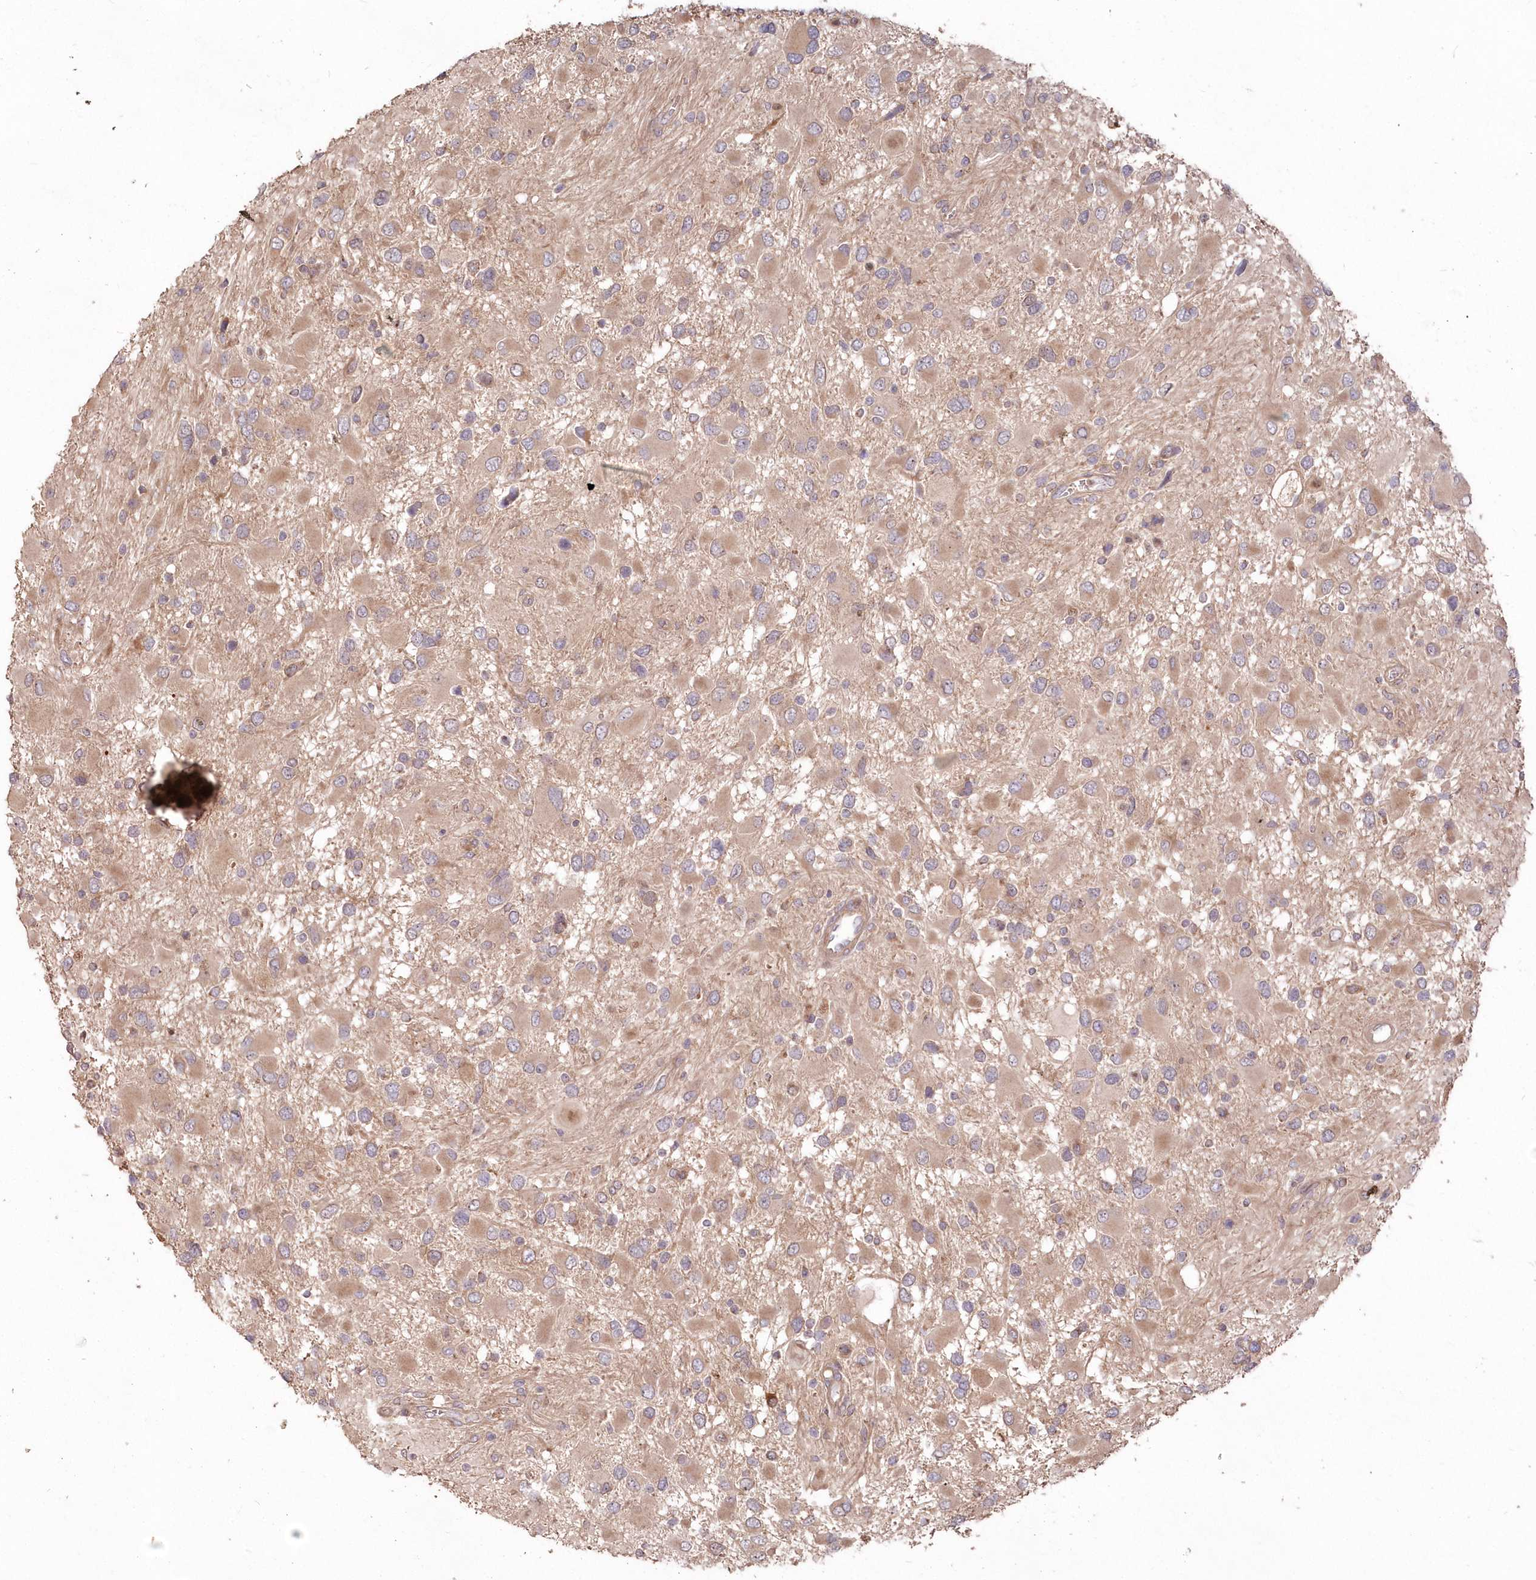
{"staining": {"intensity": "weak", "quantity": "<25%", "location": "cytoplasmic/membranous"}, "tissue": "glioma", "cell_type": "Tumor cells", "image_type": "cancer", "snomed": [{"axis": "morphology", "description": "Glioma, malignant, High grade"}, {"axis": "topography", "description": "Brain"}], "caption": "Protein analysis of malignant glioma (high-grade) demonstrates no significant positivity in tumor cells. (DAB (3,3'-diaminobenzidine) IHC with hematoxylin counter stain).", "gene": "TBCA", "patient": {"sex": "male", "age": 53}}